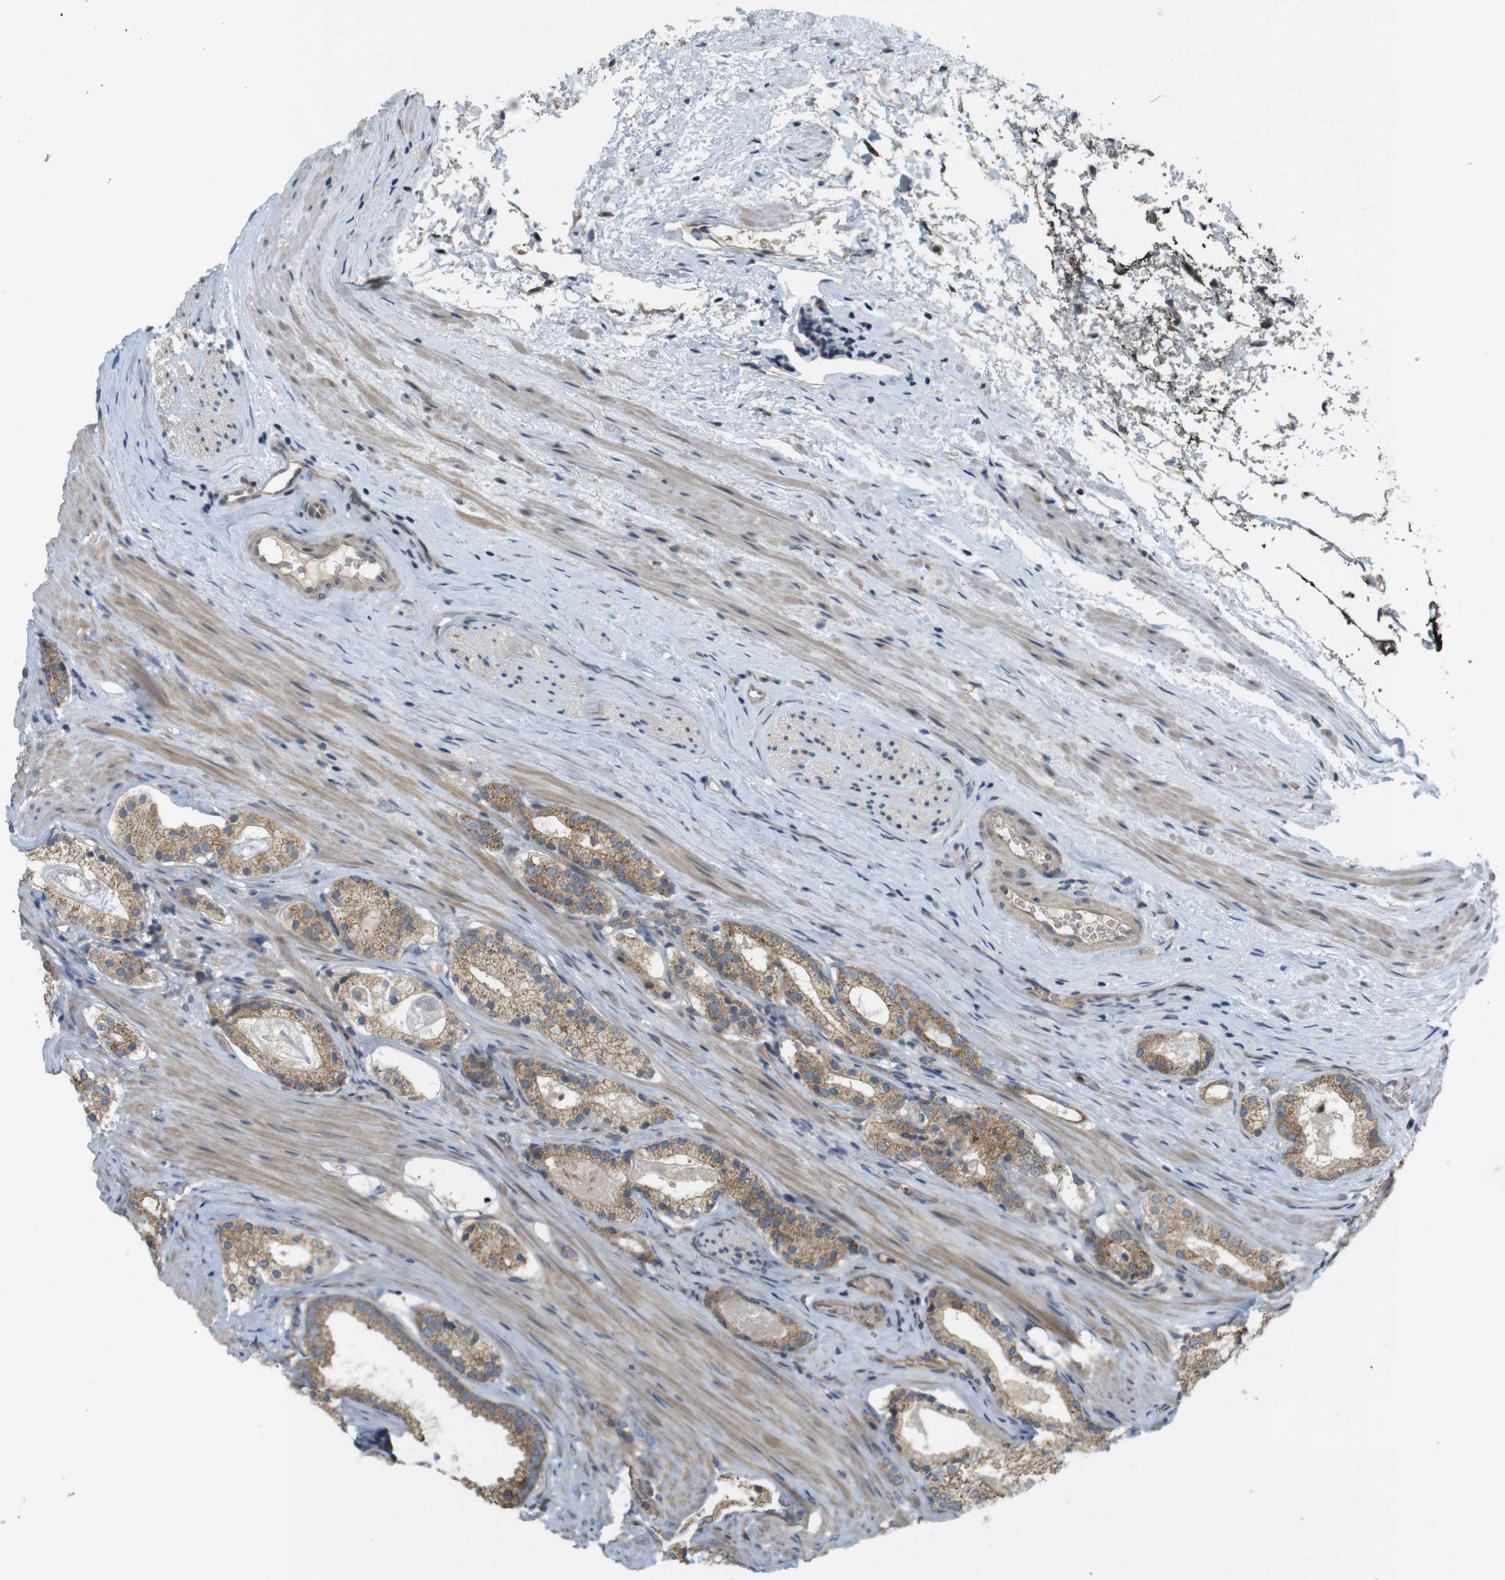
{"staining": {"intensity": "moderate", "quantity": ">75%", "location": "cytoplasmic/membranous"}, "tissue": "prostate cancer", "cell_type": "Tumor cells", "image_type": "cancer", "snomed": [{"axis": "morphology", "description": "Adenocarcinoma, Low grade"}, {"axis": "topography", "description": "Prostate"}], "caption": "A photomicrograph of human prostate adenocarcinoma (low-grade) stained for a protein exhibits moderate cytoplasmic/membranous brown staining in tumor cells. Using DAB (brown) and hematoxylin (blue) stains, captured at high magnification using brightfield microscopy.", "gene": "CLTC", "patient": {"sex": "male", "age": 59}}